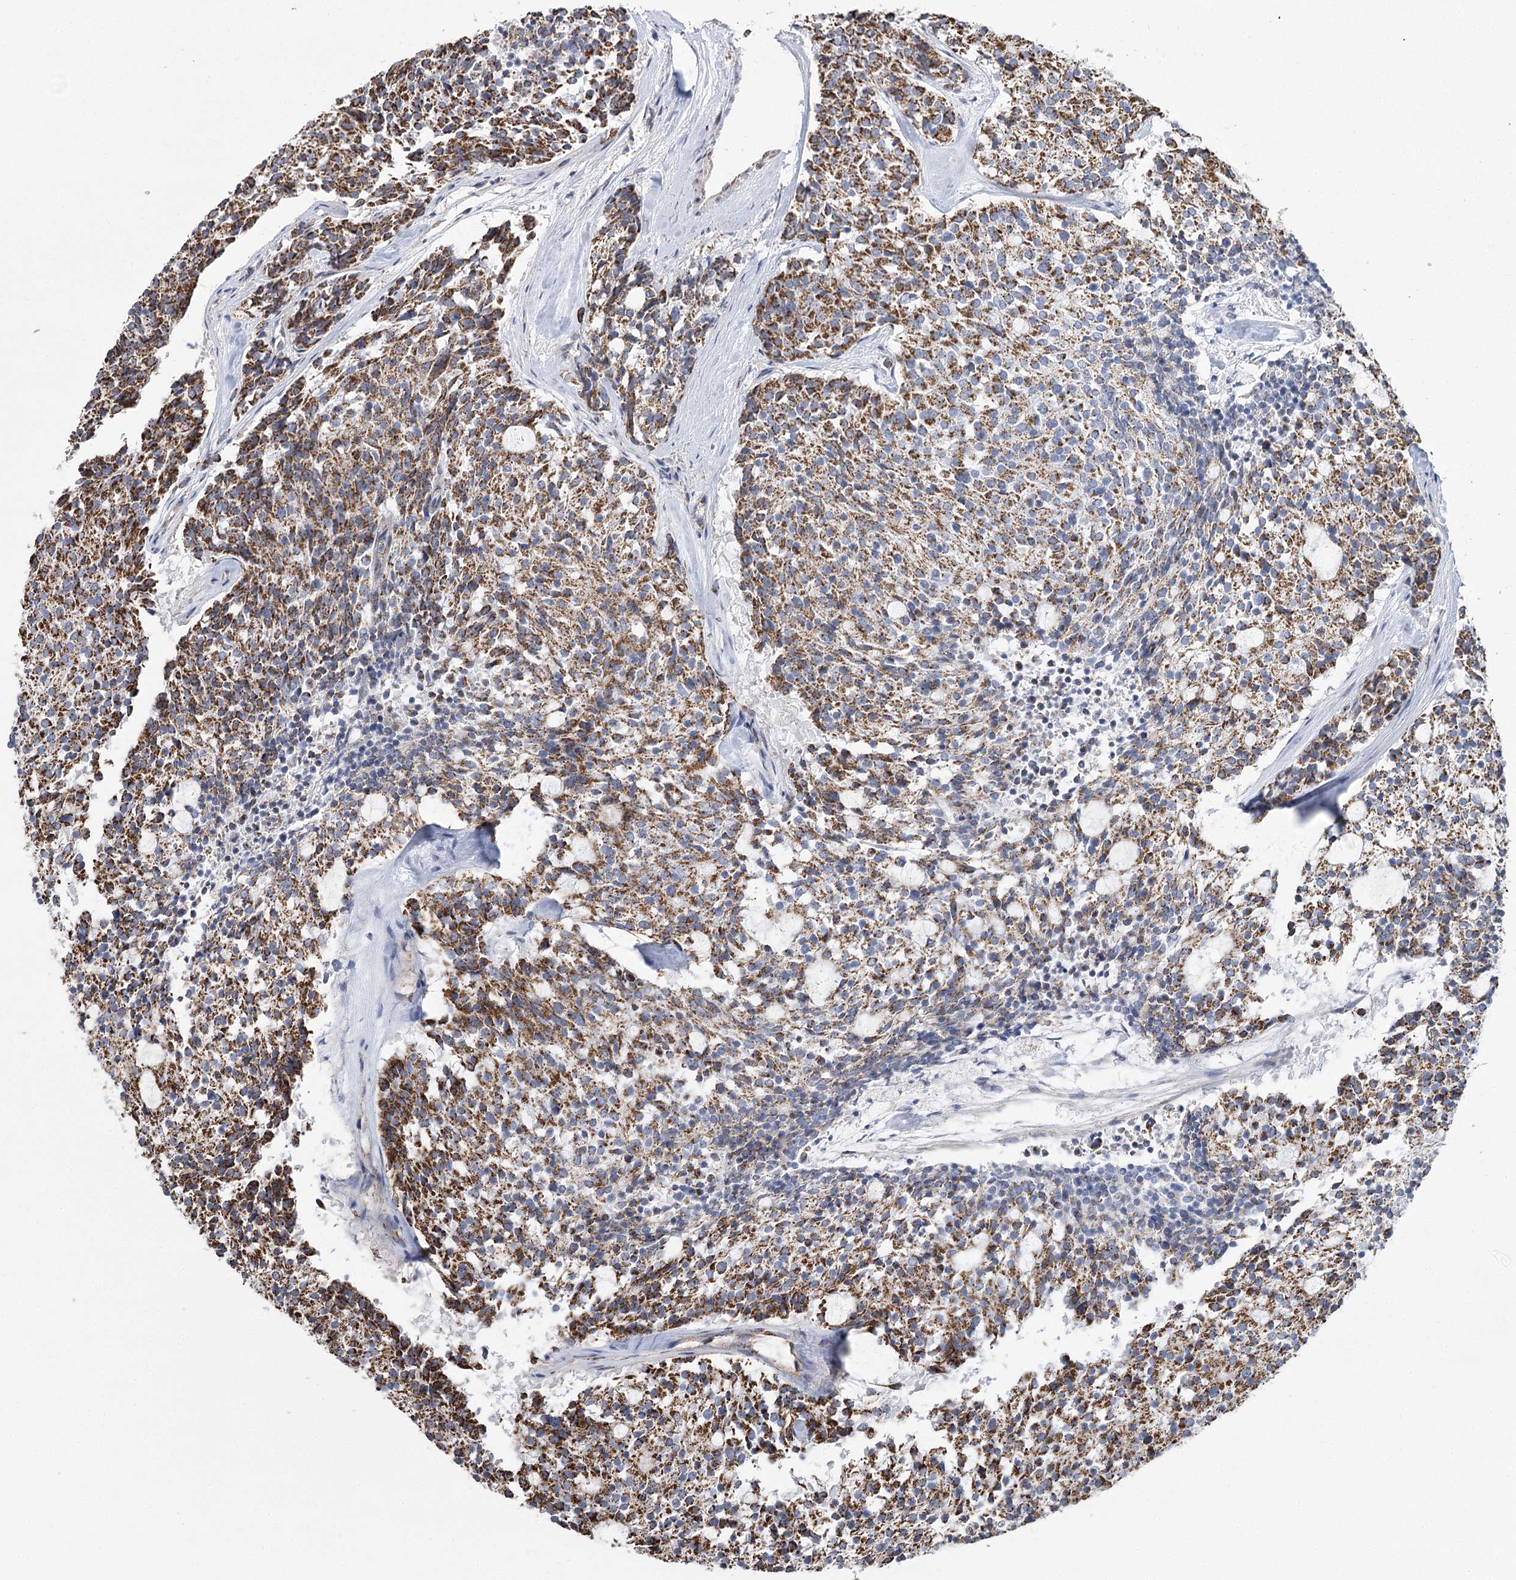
{"staining": {"intensity": "strong", "quantity": ">75%", "location": "cytoplasmic/membranous"}, "tissue": "carcinoid", "cell_type": "Tumor cells", "image_type": "cancer", "snomed": [{"axis": "morphology", "description": "Carcinoid, malignant, NOS"}, {"axis": "topography", "description": "Pancreas"}], "caption": "Carcinoid was stained to show a protein in brown. There is high levels of strong cytoplasmic/membranous expression in approximately >75% of tumor cells.", "gene": "RANBP3L", "patient": {"sex": "female", "age": 54}}